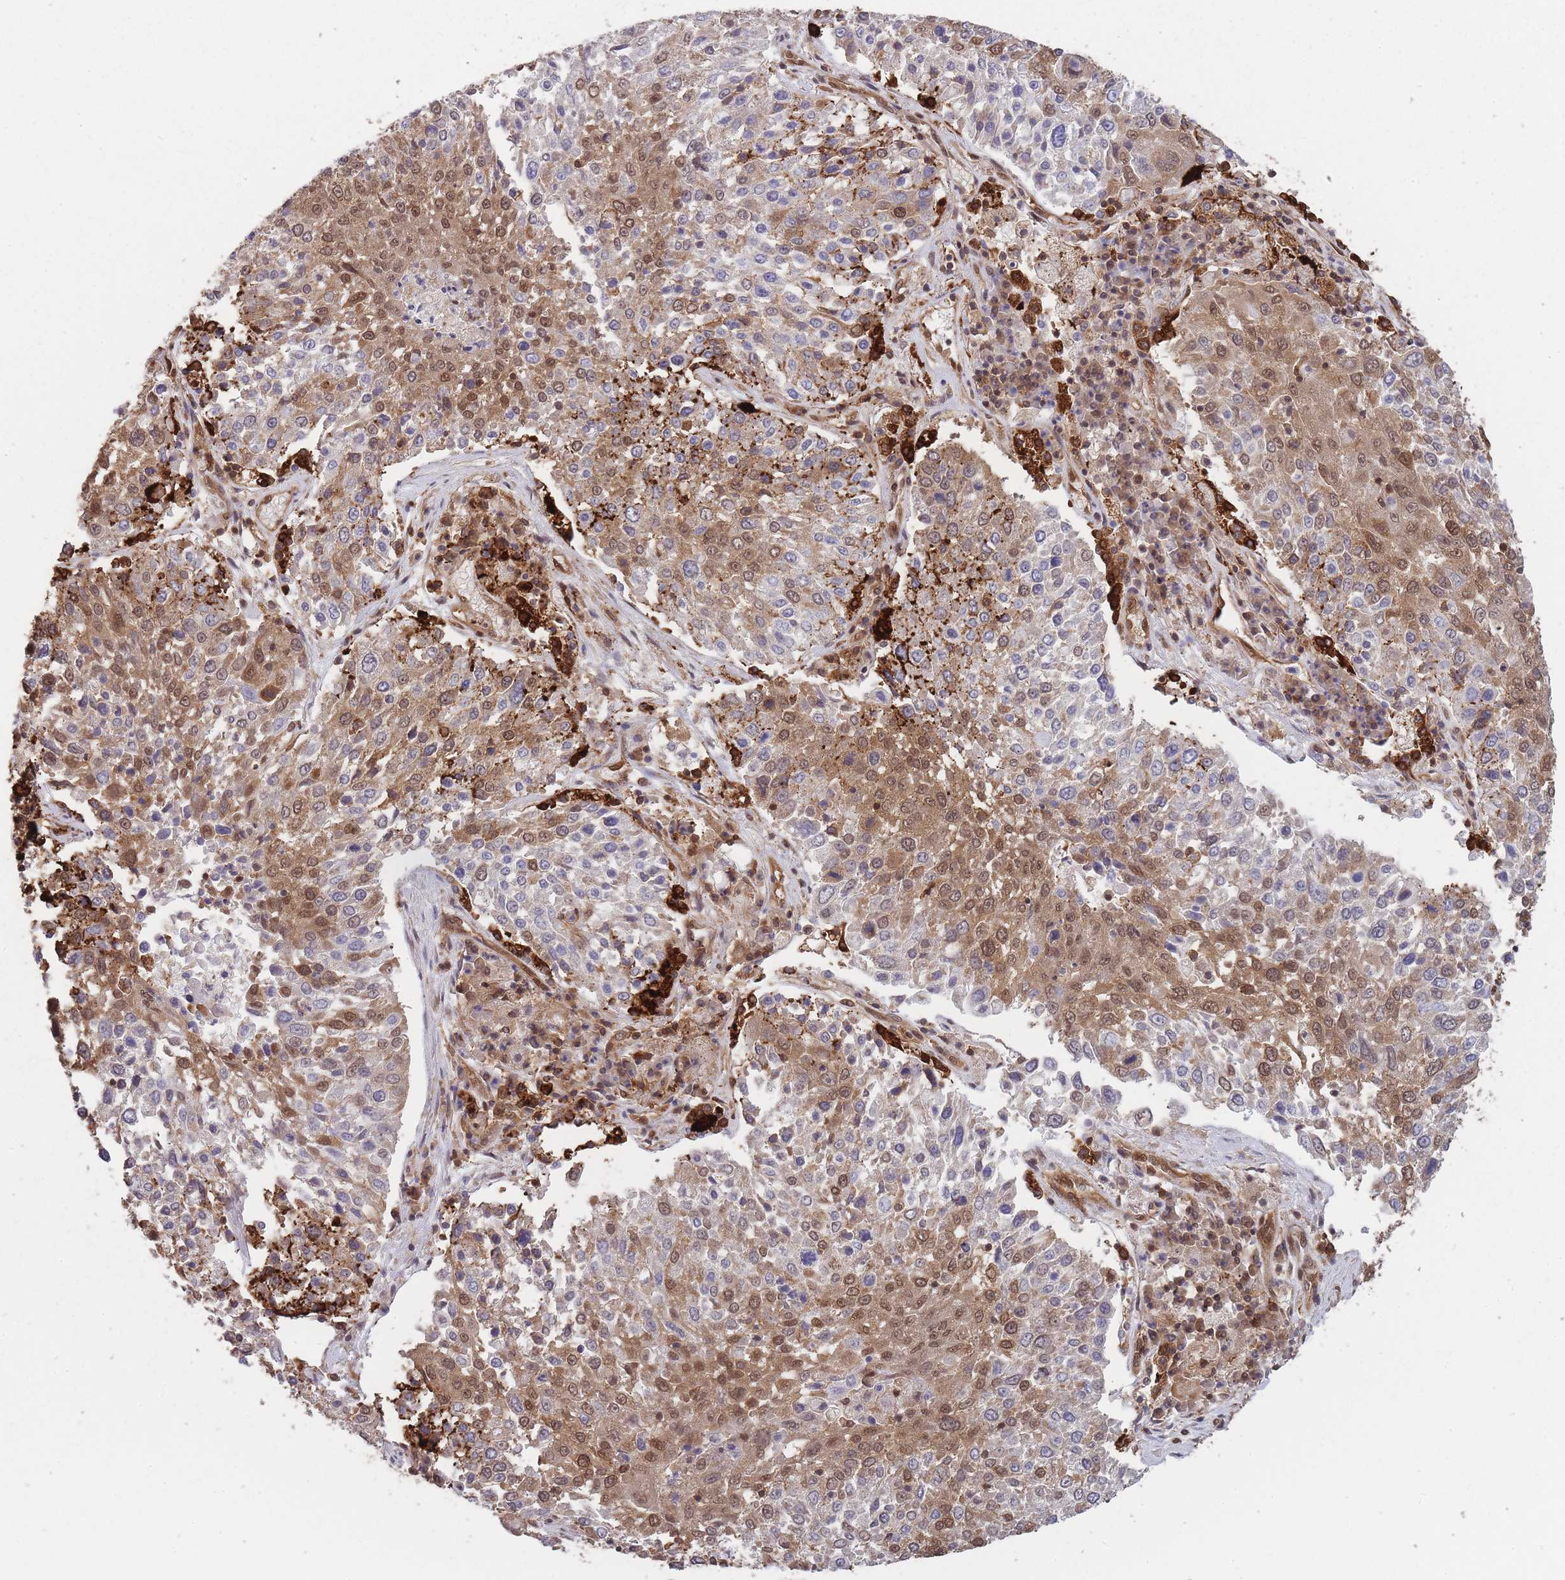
{"staining": {"intensity": "moderate", "quantity": ">75%", "location": "cytoplasmic/membranous,nuclear"}, "tissue": "lung cancer", "cell_type": "Tumor cells", "image_type": "cancer", "snomed": [{"axis": "morphology", "description": "Squamous cell carcinoma, NOS"}, {"axis": "topography", "description": "Lung"}], "caption": "Human lung cancer stained for a protein (brown) displays moderate cytoplasmic/membranous and nuclear positive positivity in approximately >75% of tumor cells.", "gene": "PPP6R3", "patient": {"sex": "male", "age": 65}}